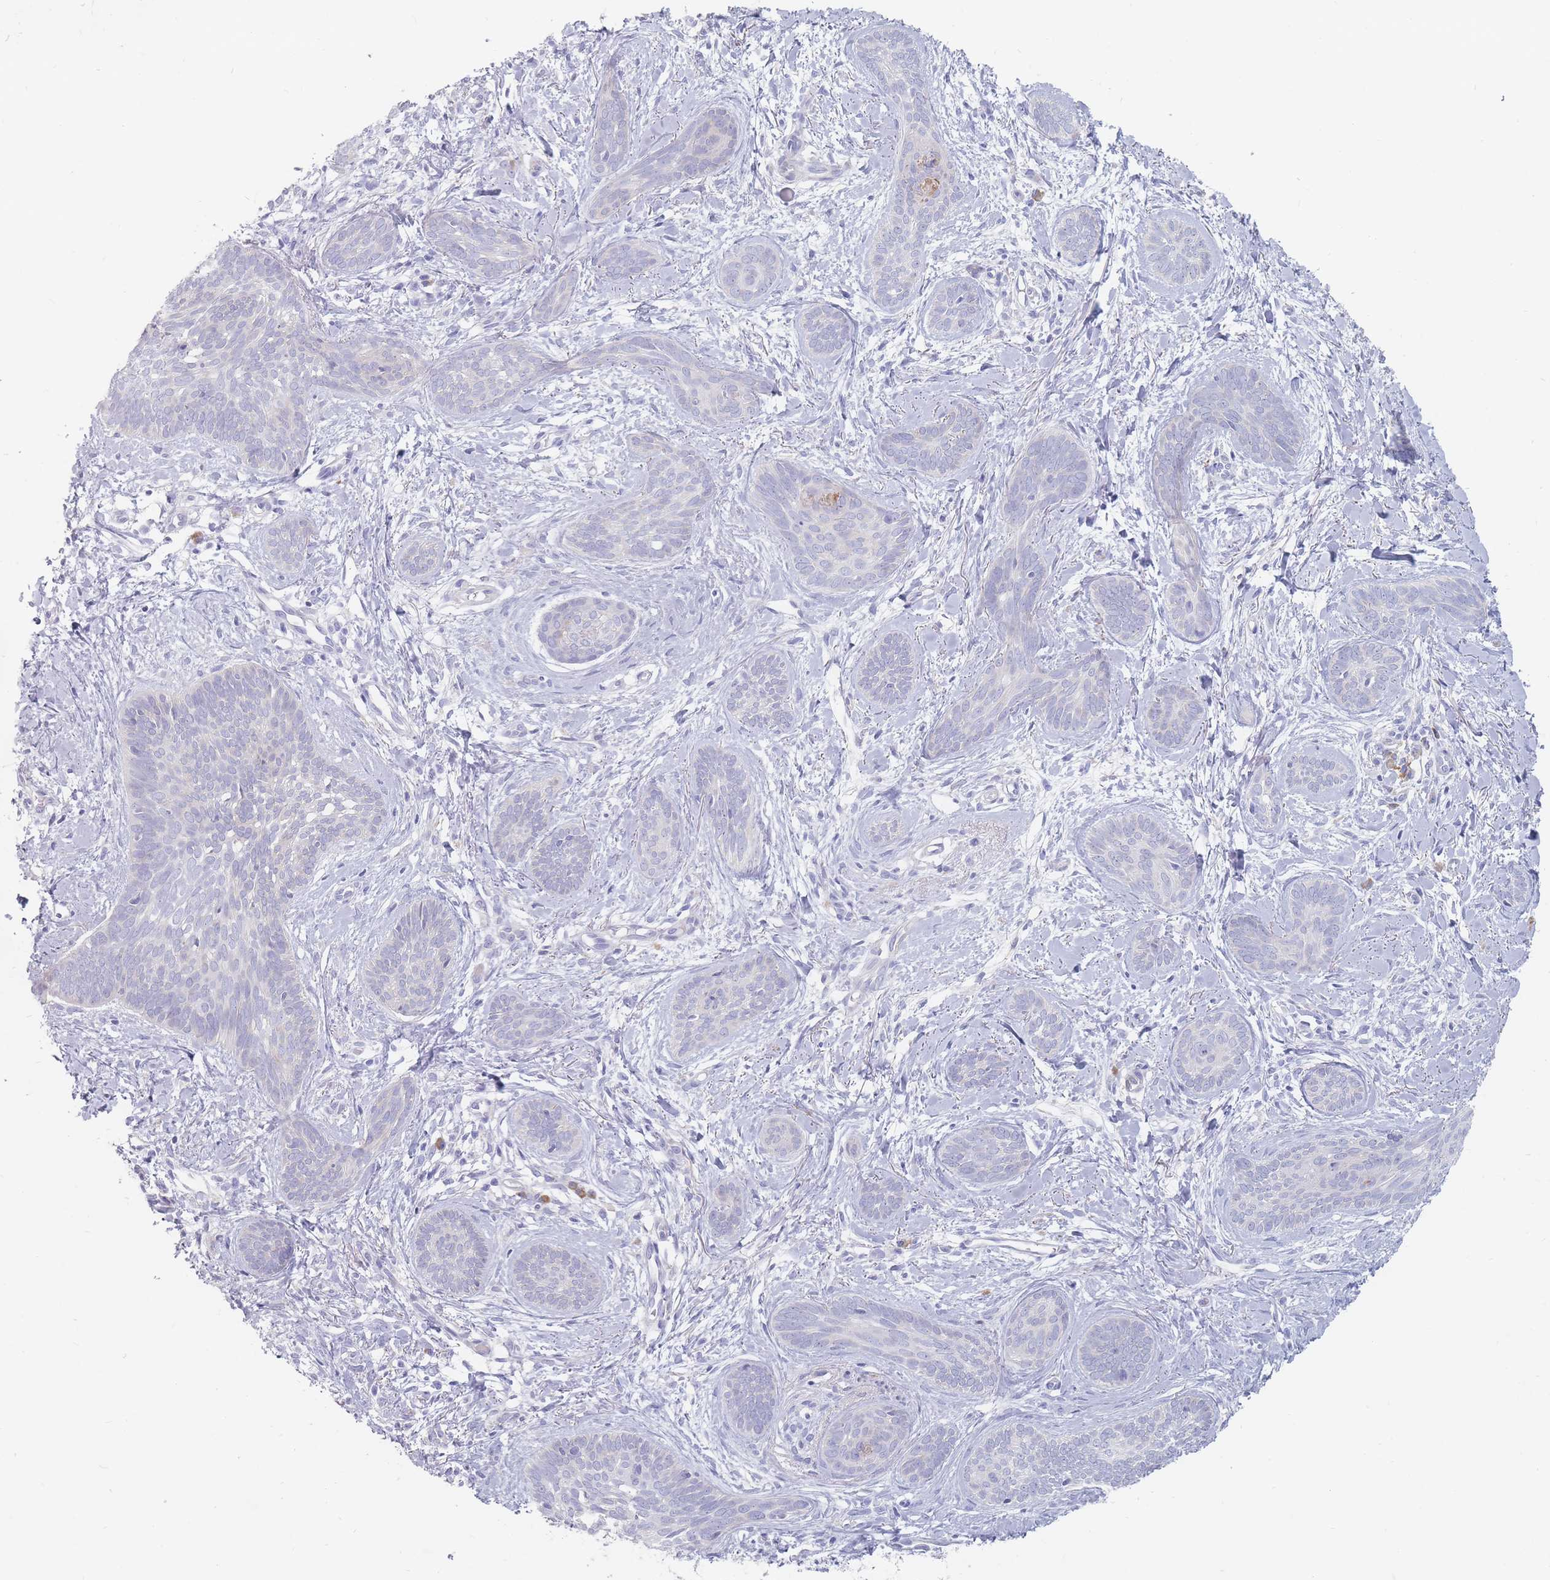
{"staining": {"intensity": "negative", "quantity": "none", "location": "none"}, "tissue": "skin cancer", "cell_type": "Tumor cells", "image_type": "cancer", "snomed": [{"axis": "morphology", "description": "Basal cell carcinoma"}, {"axis": "topography", "description": "Skin"}], "caption": "High power microscopy photomicrograph of an immunohistochemistry (IHC) image of basal cell carcinoma (skin), revealing no significant expression in tumor cells. (Immunohistochemistry, brightfield microscopy, high magnification).", "gene": "ERBIN", "patient": {"sex": "female", "age": 81}}